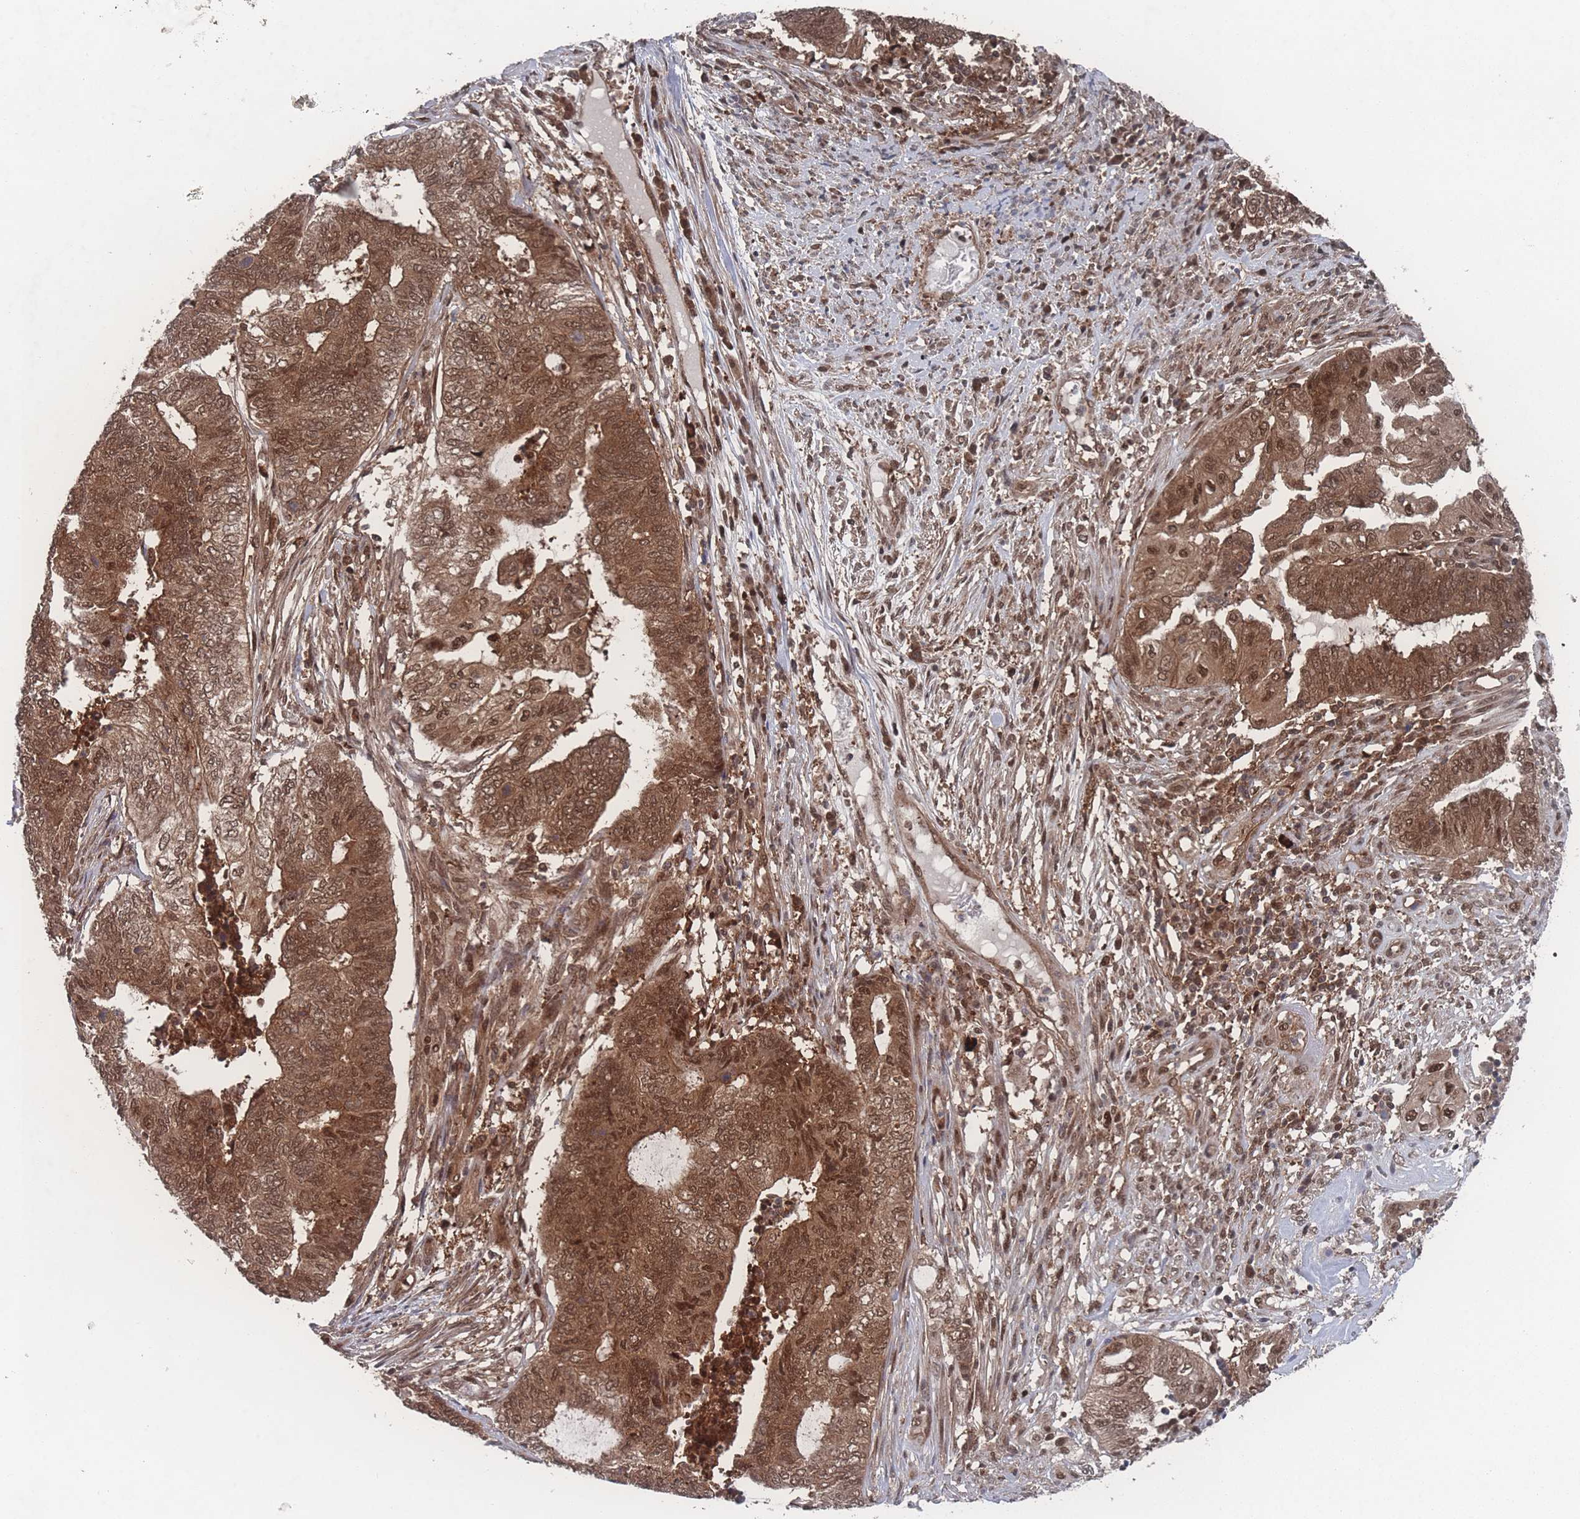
{"staining": {"intensity": "moderate", "quantity": ">75%", "location": "cytoplasmic/membranous,nuclear"}, "tissue": "endometrial cancer", "cell_type": "Tumor cells", "image_type": "cancer", "snomed": [{"axis": "morphology", "description": "Adenocarcinoma, NOS"}, {"axis": "topography", "description": "Uterus"}, {"axis": "topography", "description": "Endometrium"}], "caption": "This is an image of immunohistochemistry (IHC) staining of endometrial adenocarcinoma, which shows moderate expression in the cytoplasmic/membranous and nuclear of tumor cells.", "gene": "PSMA1", "patient": {"sex": "female", "age": 70}}